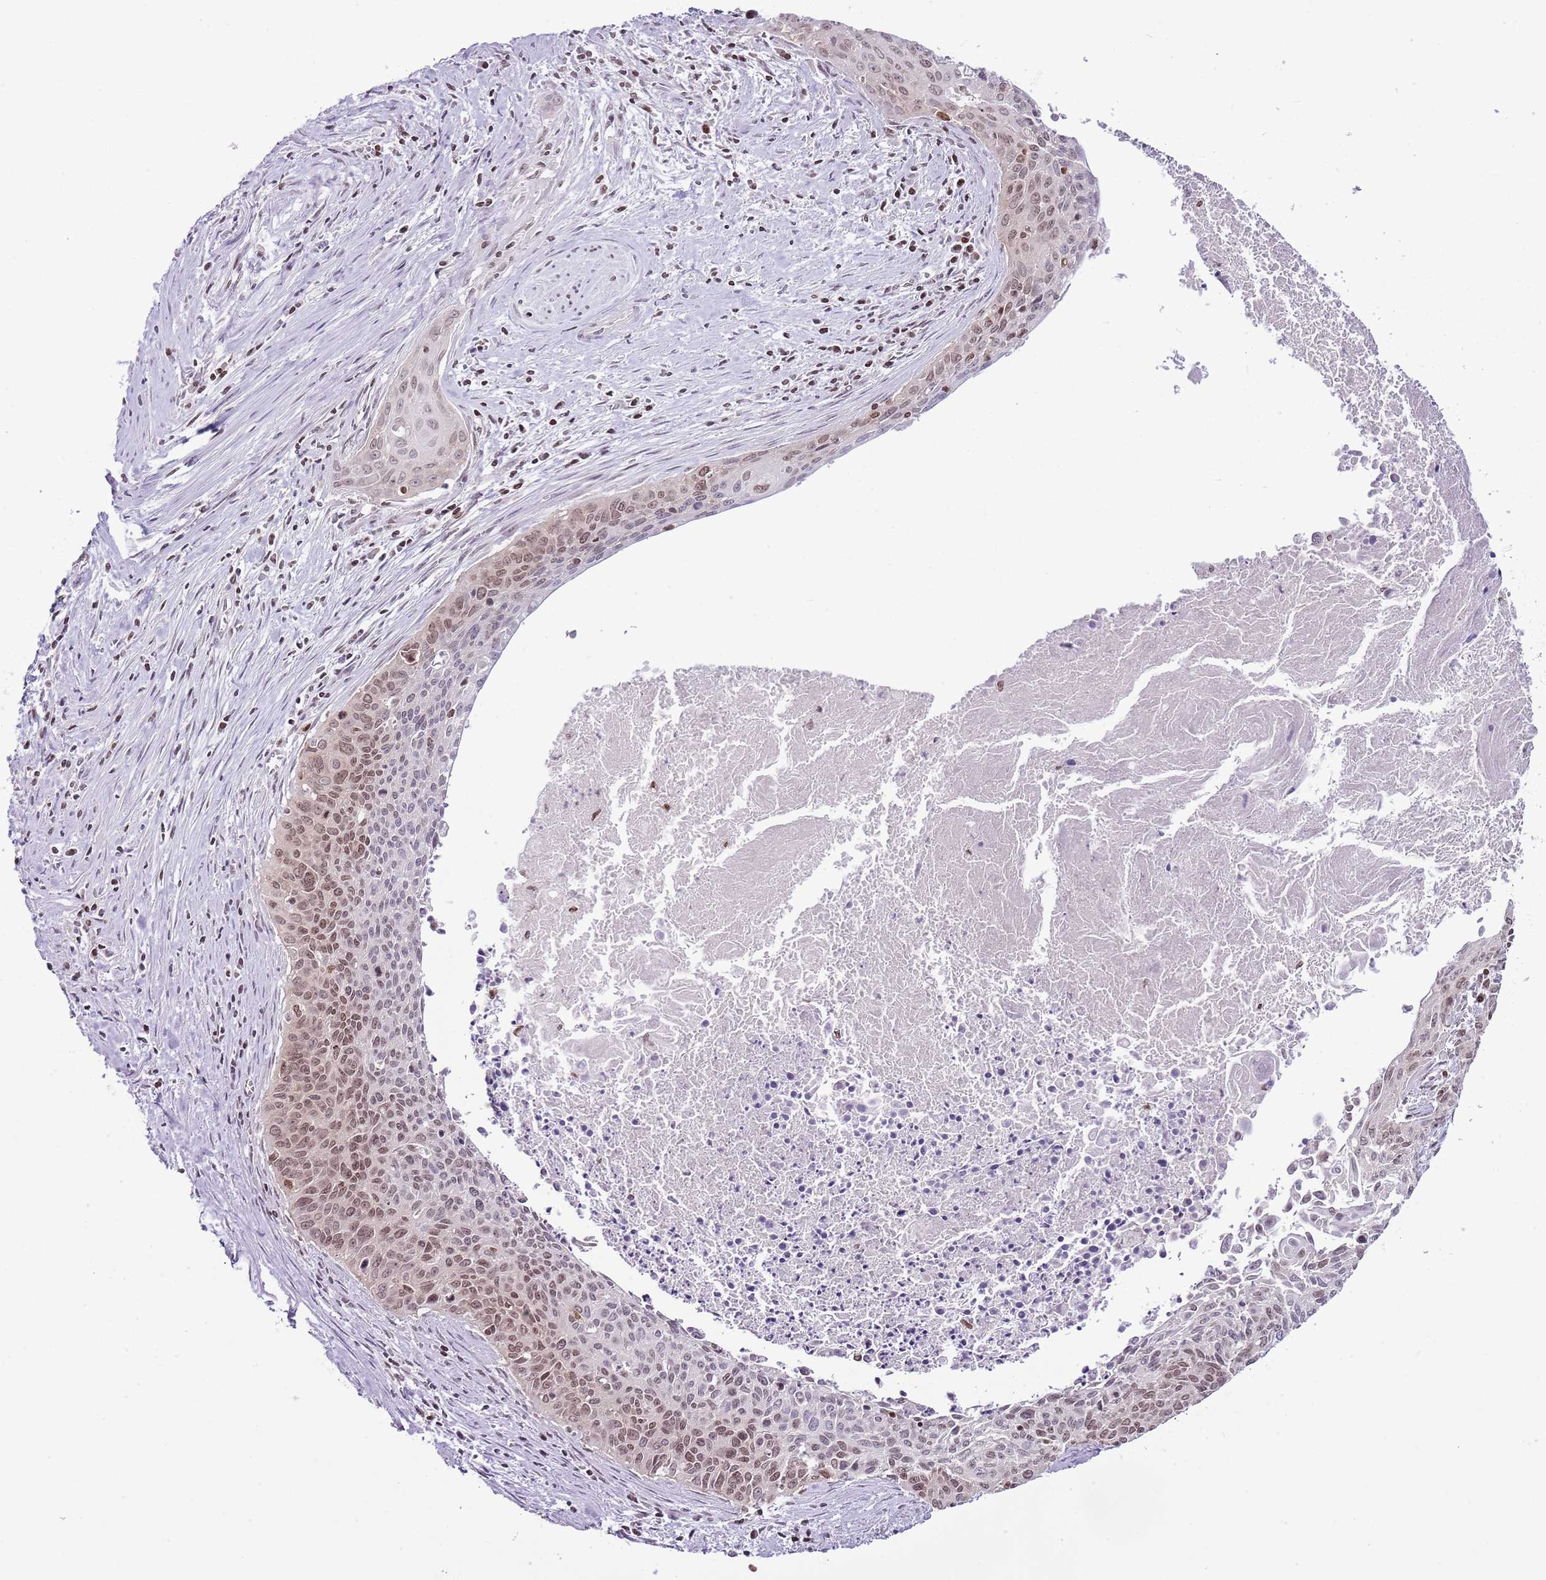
{"staining": {"intensity": "moderate", "quantity": ">75%", "location": "nuclear"}, "tissue": "cervical cancer", "cell_type": "Tumor cells", "image_type": "cancer", "snomed": [{"axis": "morphology", "description": "Squamous cell carcinoma, NOS"}, {"axis": "topography", "description": "Cervix"}], "caption": "Squamous cell carcinoma (cervical) stained with DAB (3,3'-diaminobenzidine) immunohistochemistry (IHC) demonstrates medium levels of moderate nuclear positivity in about >75% of tumor cells.", "gene": "SELENOH", "patient": {"sex": "female", "age": 55}}